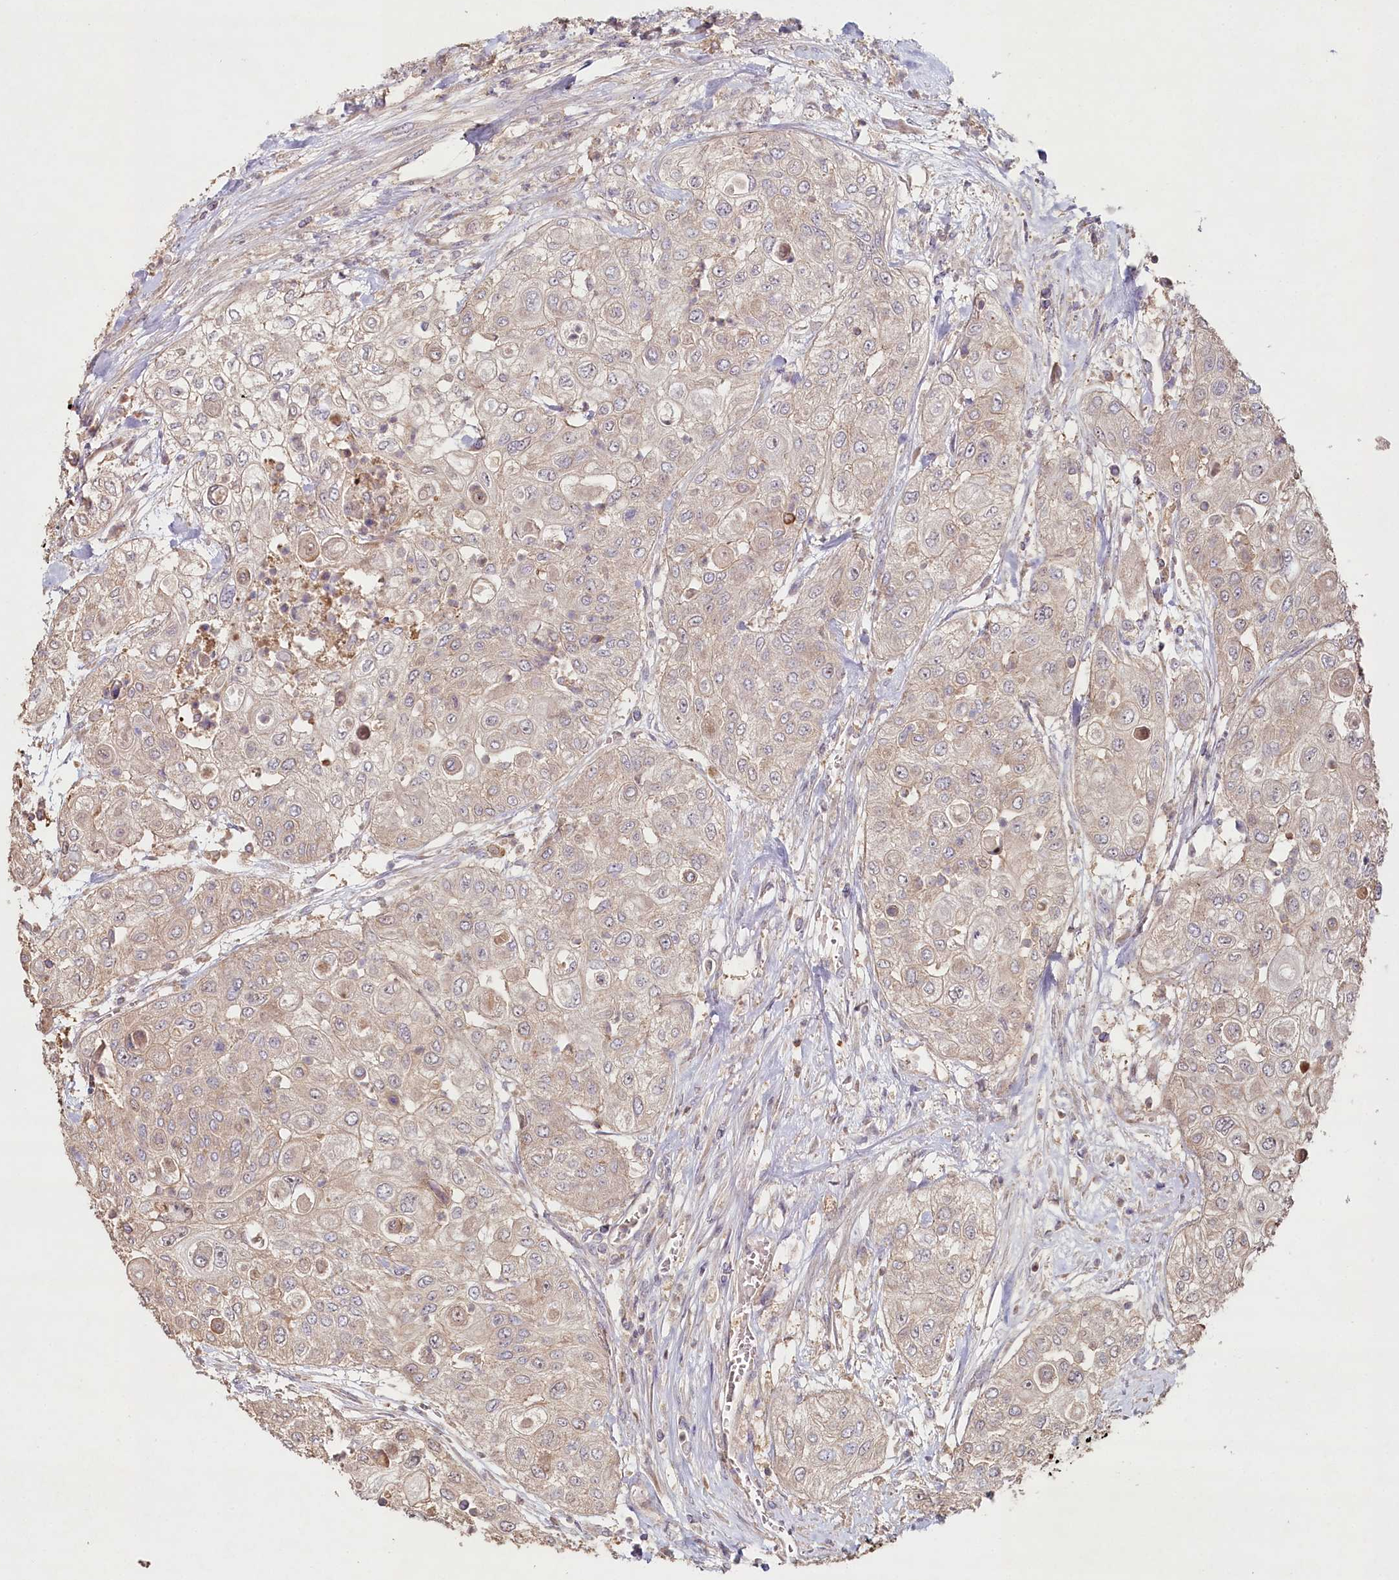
{"staining": {"intensity": "negative", "quantity": "none", "location": "none"}, "tissue": "urothelial cancer", "cell_type": "Tumor cells", "image_type": "cancer", "snomed": [{"axis": "morphology", "description": "Urothelial carcinoma, High grade"}, {"axis": "topography", "description": "Urinary bladder"}], "caption": "Immunohistochemical staining of urothelial carcinoma (high-grade) exhibits no significant positivity in tumor cells. Nuclei are stained in blue.", "gene": "HAL", "patient": {"sex": "female", "age": 79}}